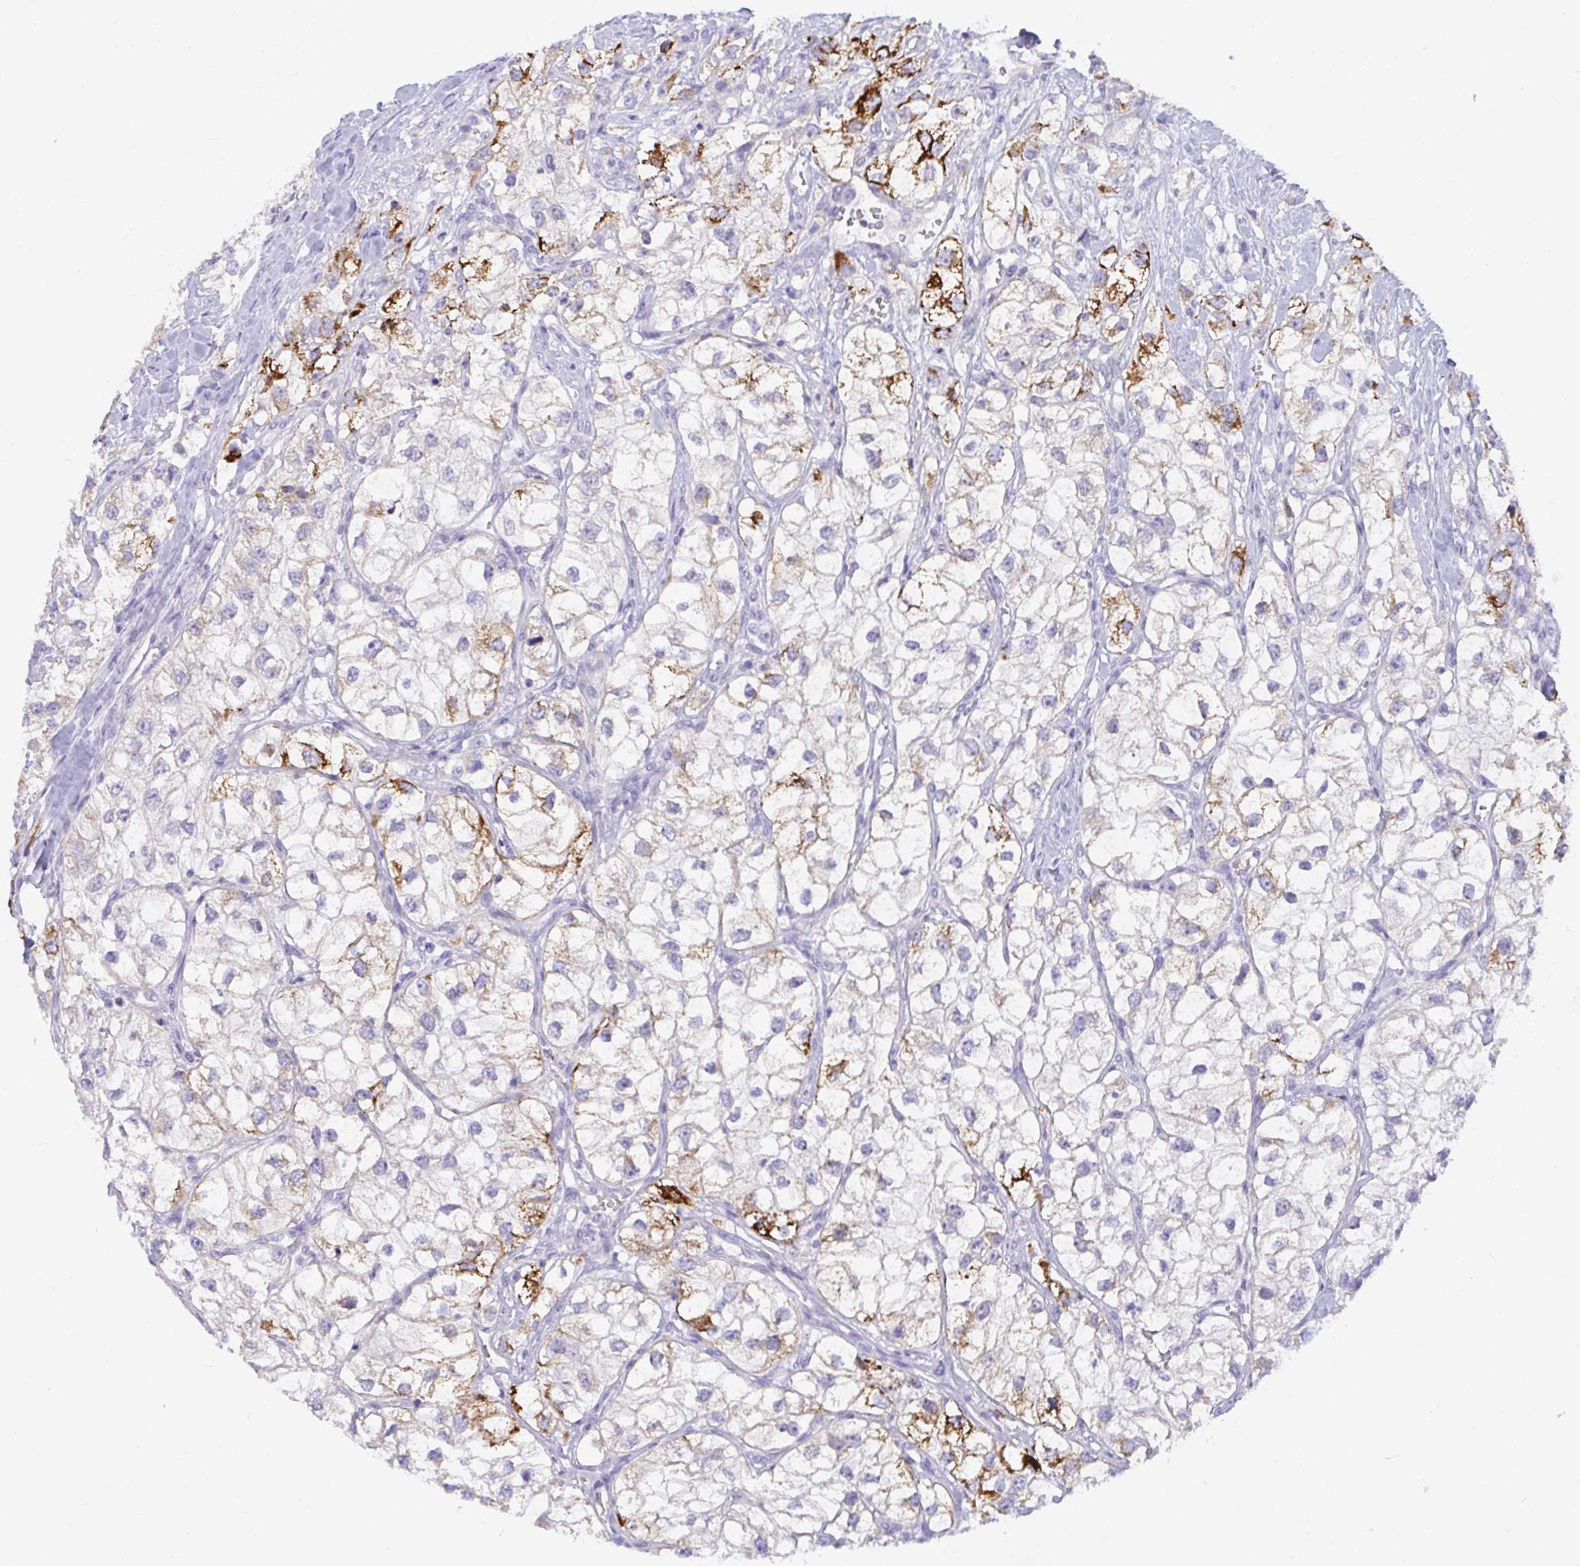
{"staining": {"intensity": "strong", "quantity": "<25%", "location": "cytoplasmic/membranous"}, "tissue": "renal cancer", "cell_type": "Tumor cells", "image_type": "cancer", "snomed": [{"axis": "morphology", "description": "Adenocarcinoma, NOS"}, {"axis": "topography", "description": "Kidney"}], "caption": "Protein analysis of renal cancer (adenocarcinoma) tissue shows strong cytoplasmic/membranous expression in approximately <25% of tumor cells.", "gene": "SEMA6B", "patient": {"sex": "male", "age": 59}}